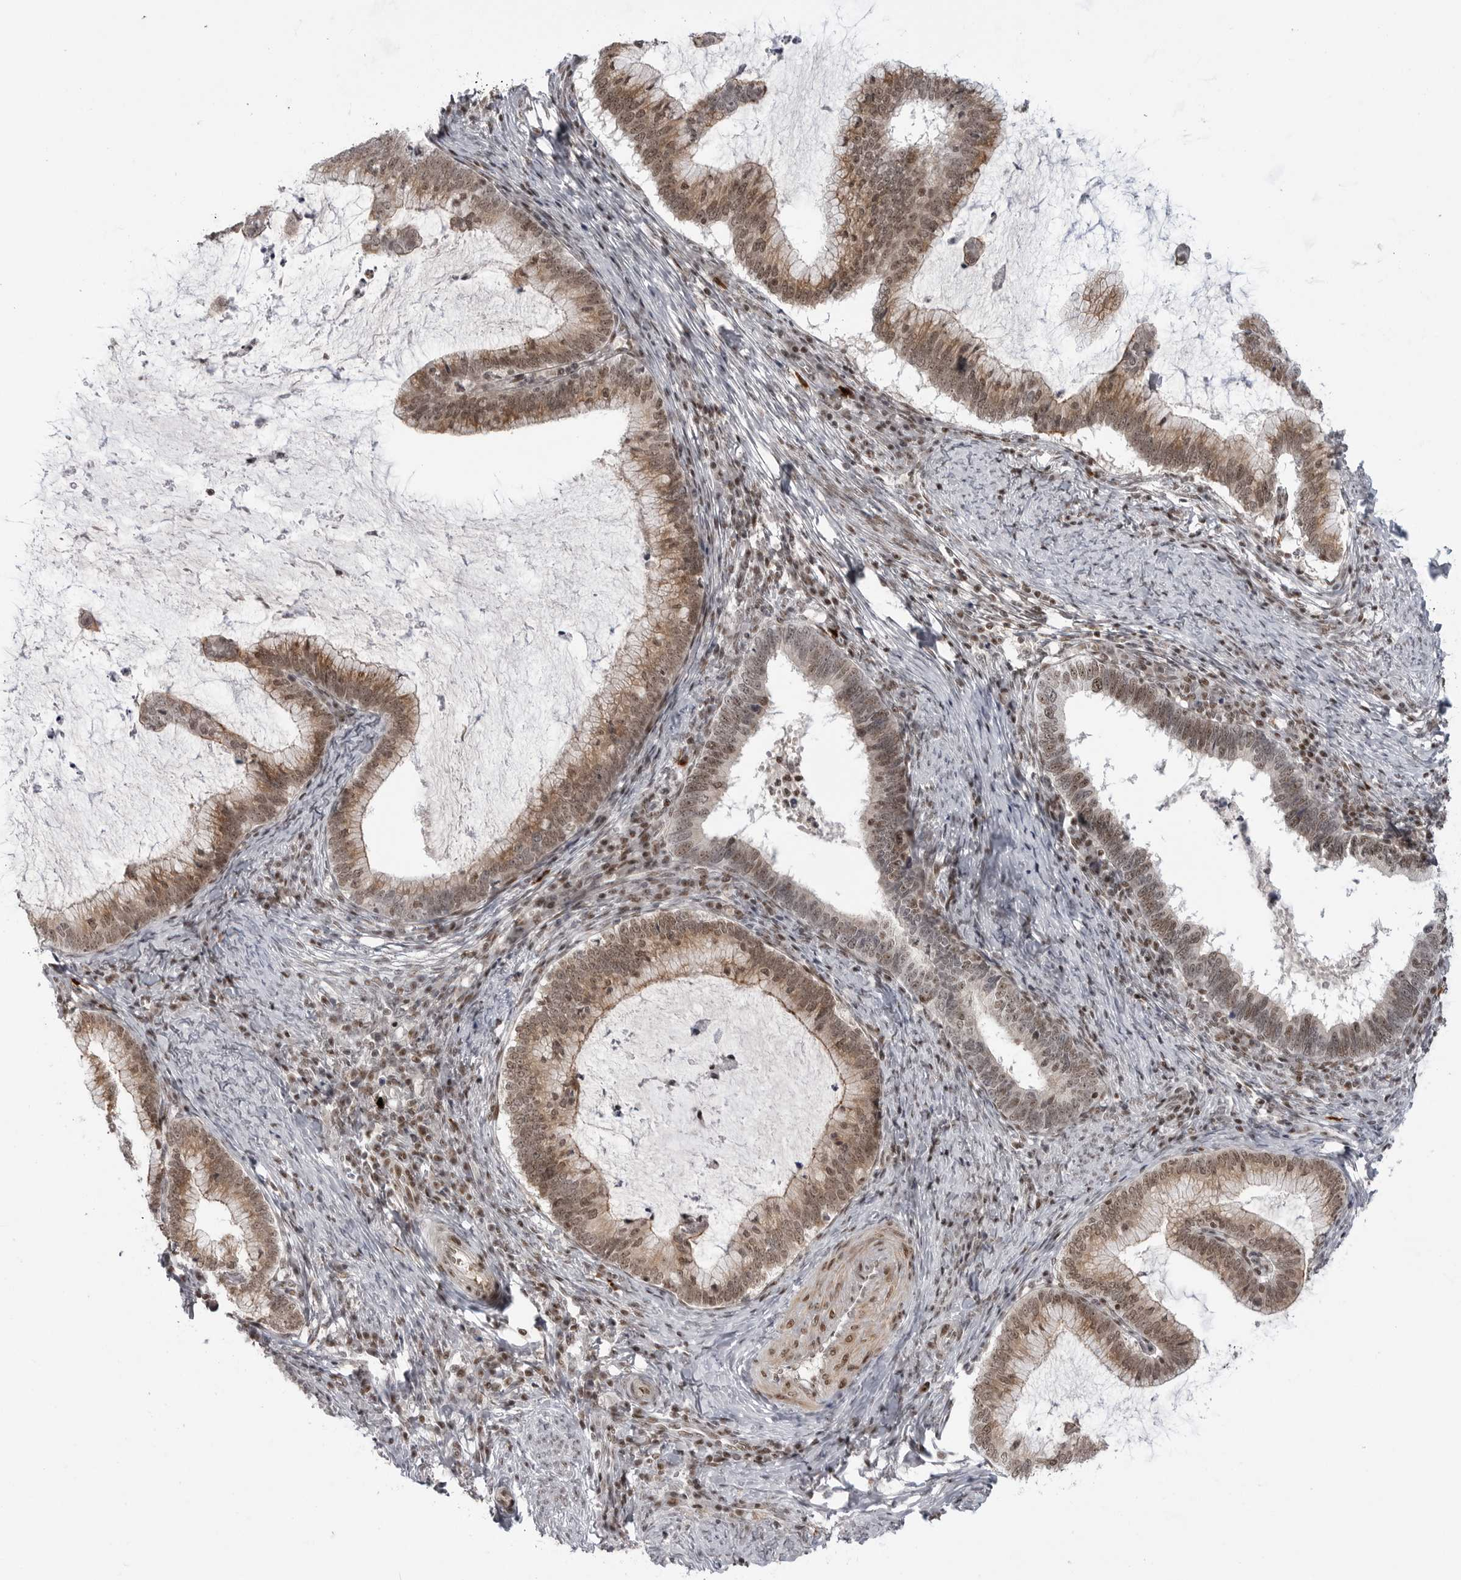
{"staining": {"intensity": "moderate", "quantity": ">75%", "location": "cytoplasmic/membranous,nuclear"}, "tissue": "cervical cancer", "cell_type": "Tumor cells", "image_type": "cancer", "snomed": [{"axis": "morphology", "description": "Adenocarcinoma, NOS"}, {"axis": "topography", "description": "Cervix"}], "caption": "Human cervical cancer (adenocarcinoma) stained with a brown dye displays moderate cytoplasmic/membranous and nuclear positive positivity in about >75% of tumor cells.", "gene": "TRIM66", "patient": {"sex": "female", "age": 36}}